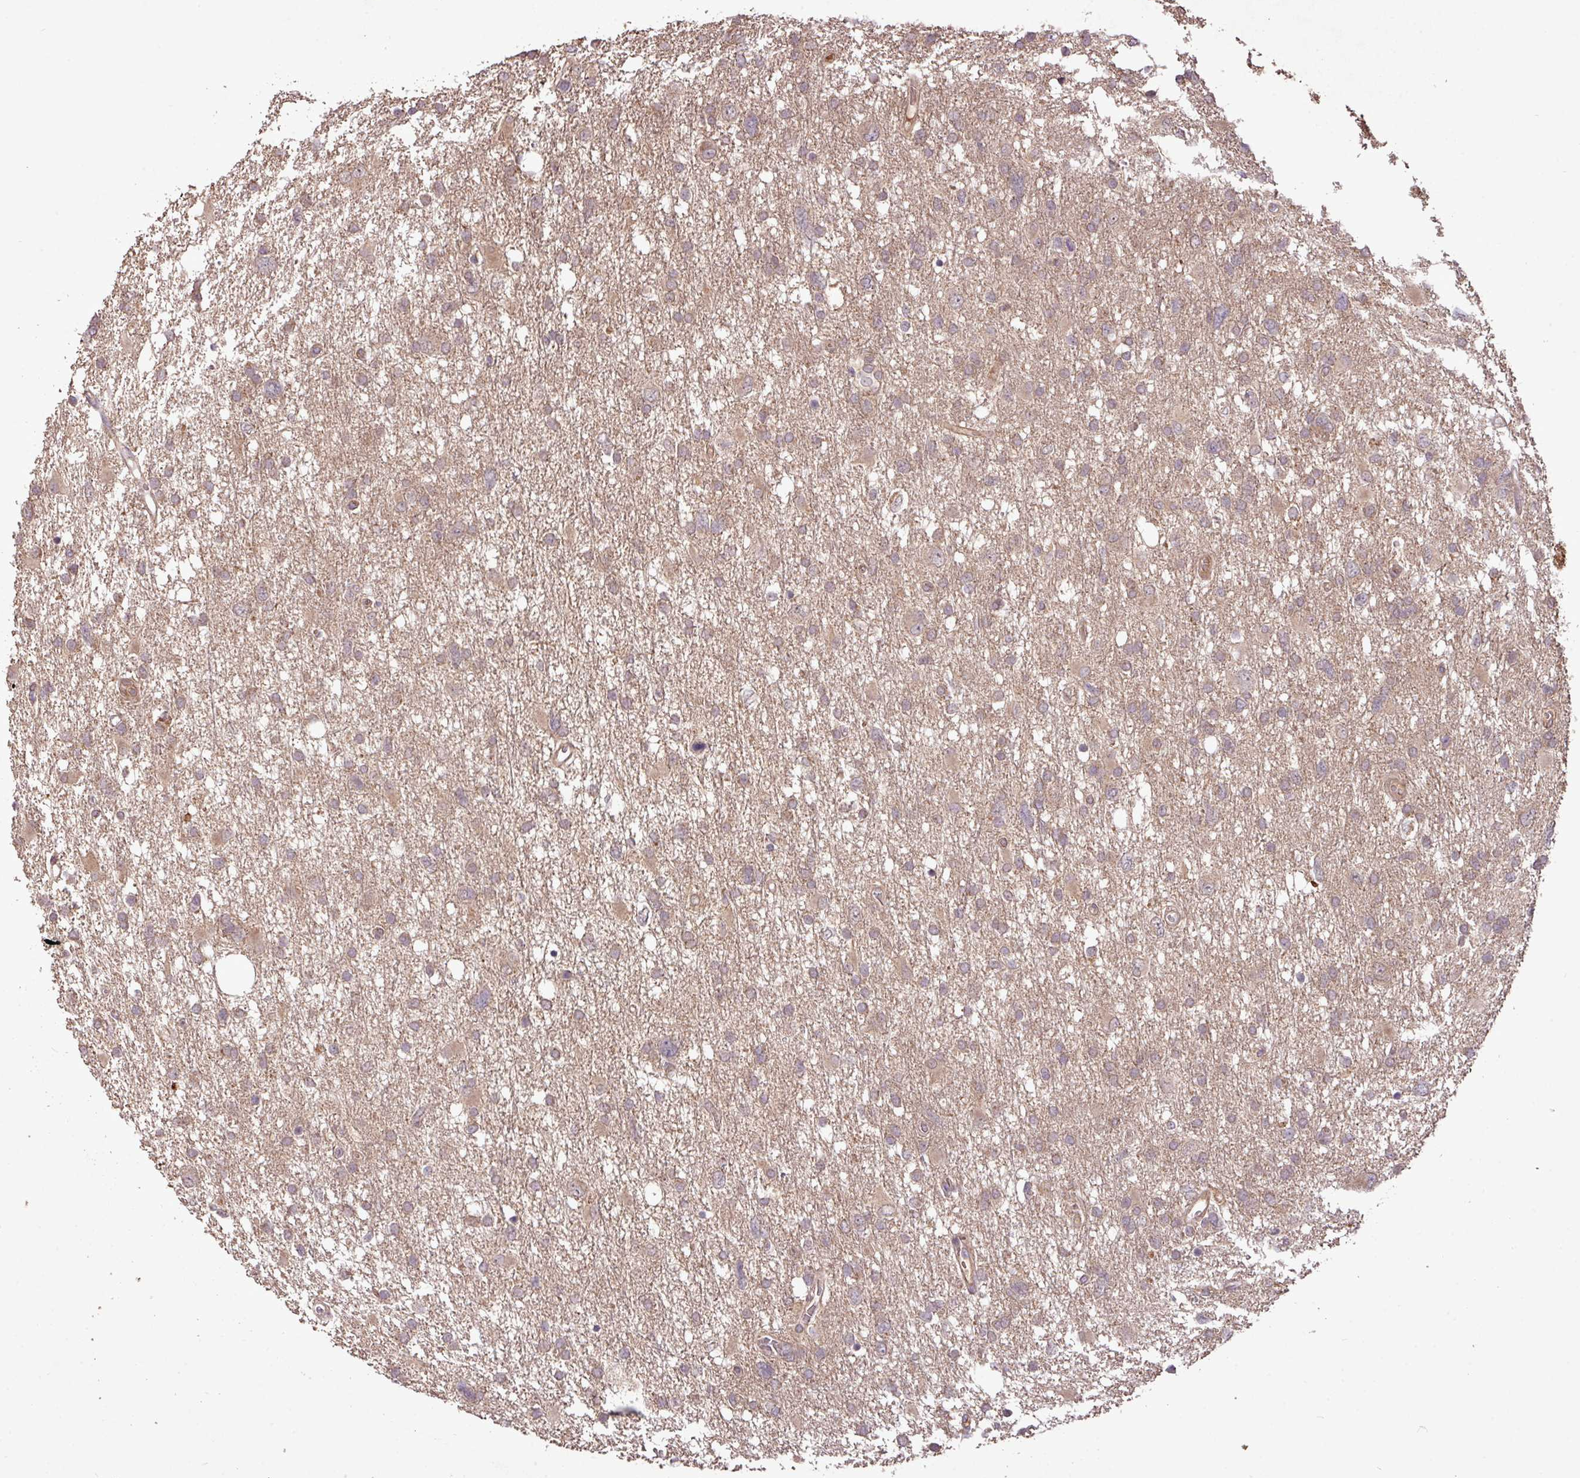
{"staining": {"intensity": "weak", "quantity": ">75%", "location": "cytoplasmic/membranous"}, "tissue": "glioma", "cell_type": "Tumor cells", "image_type": "cancer", "snomed": [{"axis": "morphology", "description": "Glioma, malignant, High grade"}, {"axis": "topography", "description": "Brain"}], "caption": "Protein analysis of malignant glioma (high-grade) tissue demonstrates weak cytoplasmic/membranous staining in approximately >75% of tumor cells.", "gene": "YPEL3", "patient": {"sex": "male", "age": 61}}